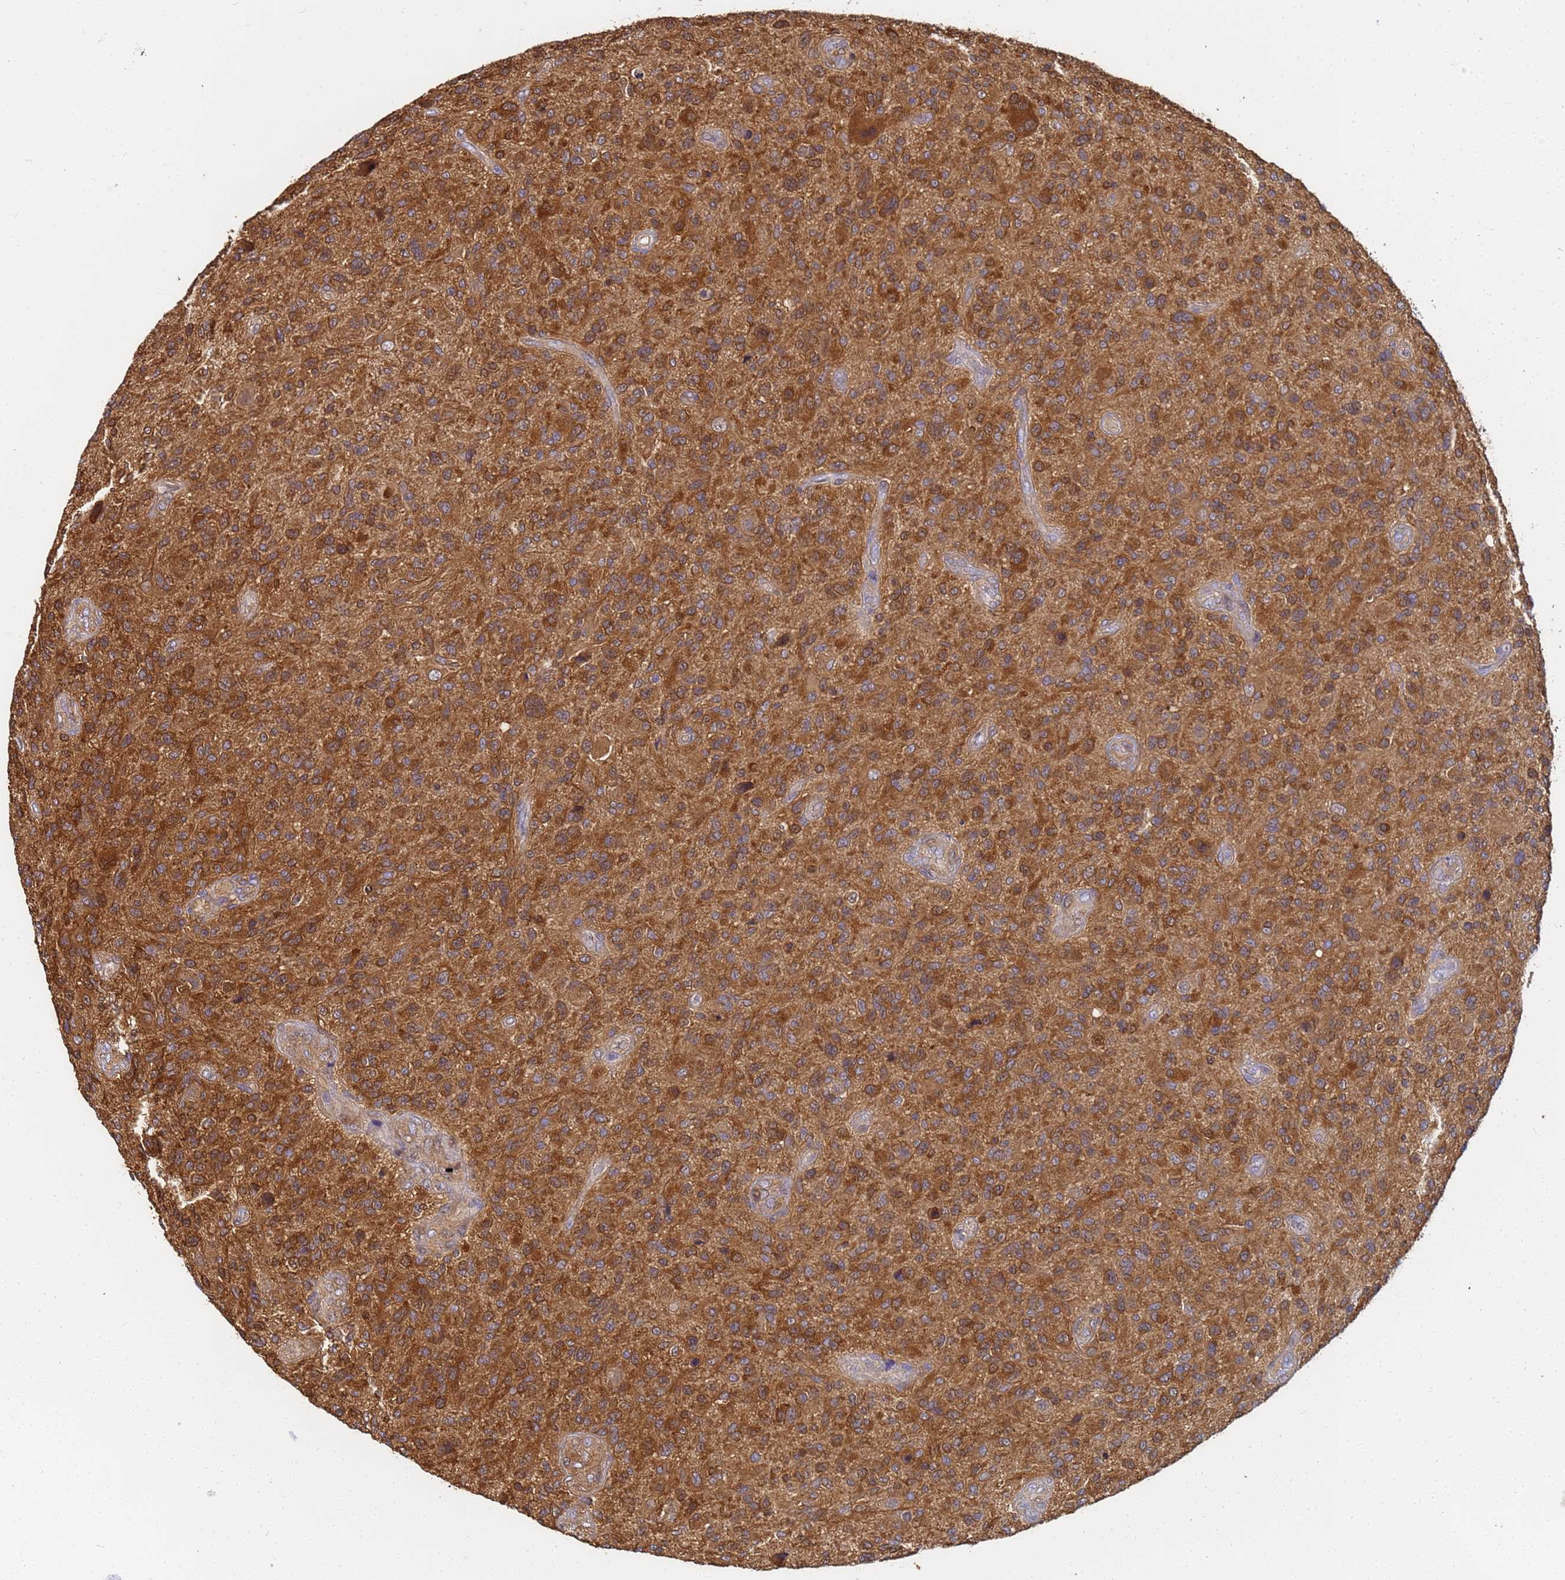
{"staining": {"intensity": "moderate", "quantity": ">75%", "location": "cytoplasmic/membranous"}, "tissue": "glioma", "cell_type": "Tumor cells", "image_type": "cancer", "snomed": [{"axis": "morphology", "description": "Glioma, malignant, High grade"}, {"axis": "topography", "description": "Brain"}], "caption": "Brown immunohistochemical staining in human malignant high-grade glioma displays moderate cytoplasmic/membranous expression in approximately >75% of tumor cells. (DAB (3,3'-diaminobenzidine) = brown stain, brightfield microscopy at high magnification).", "gene": "NME1-NME2", "patient": {"sex": "male", "age": 47}}